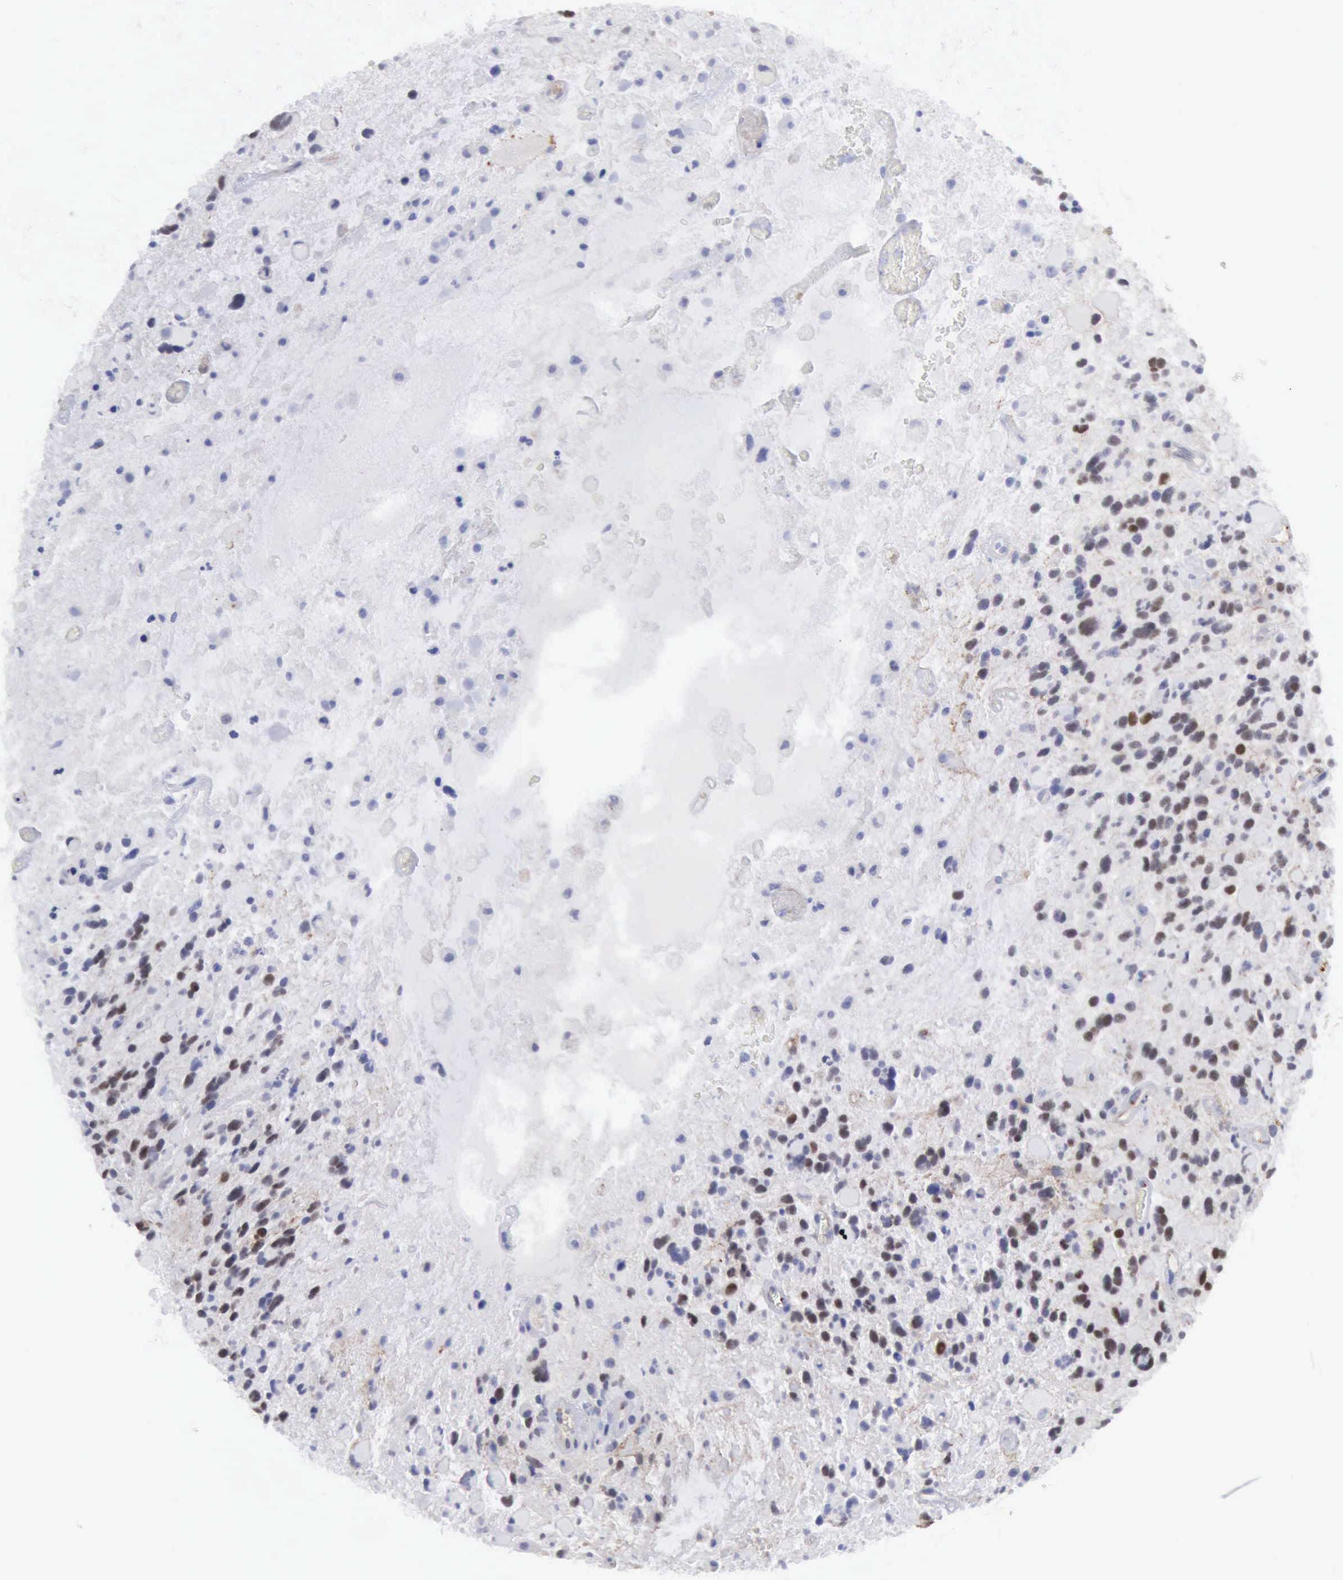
{"staining": {"intensity": "negative", "quantity": "none", "location": "none"}, "tissue": "glioma", "cell_type": "Tumor cells", "image_type": "cancer", "snomed": [{"axis": "morphology", "description": "Glioma, malignant, High grade"}, {"axis": "topography", "description": "Brain"}], "caption": "DAB immunohistochemical staining of human glioma displays no significant staining in tumor cells.", "gene": "TFRC", "patient": {"sex": "female", "age": 37}}